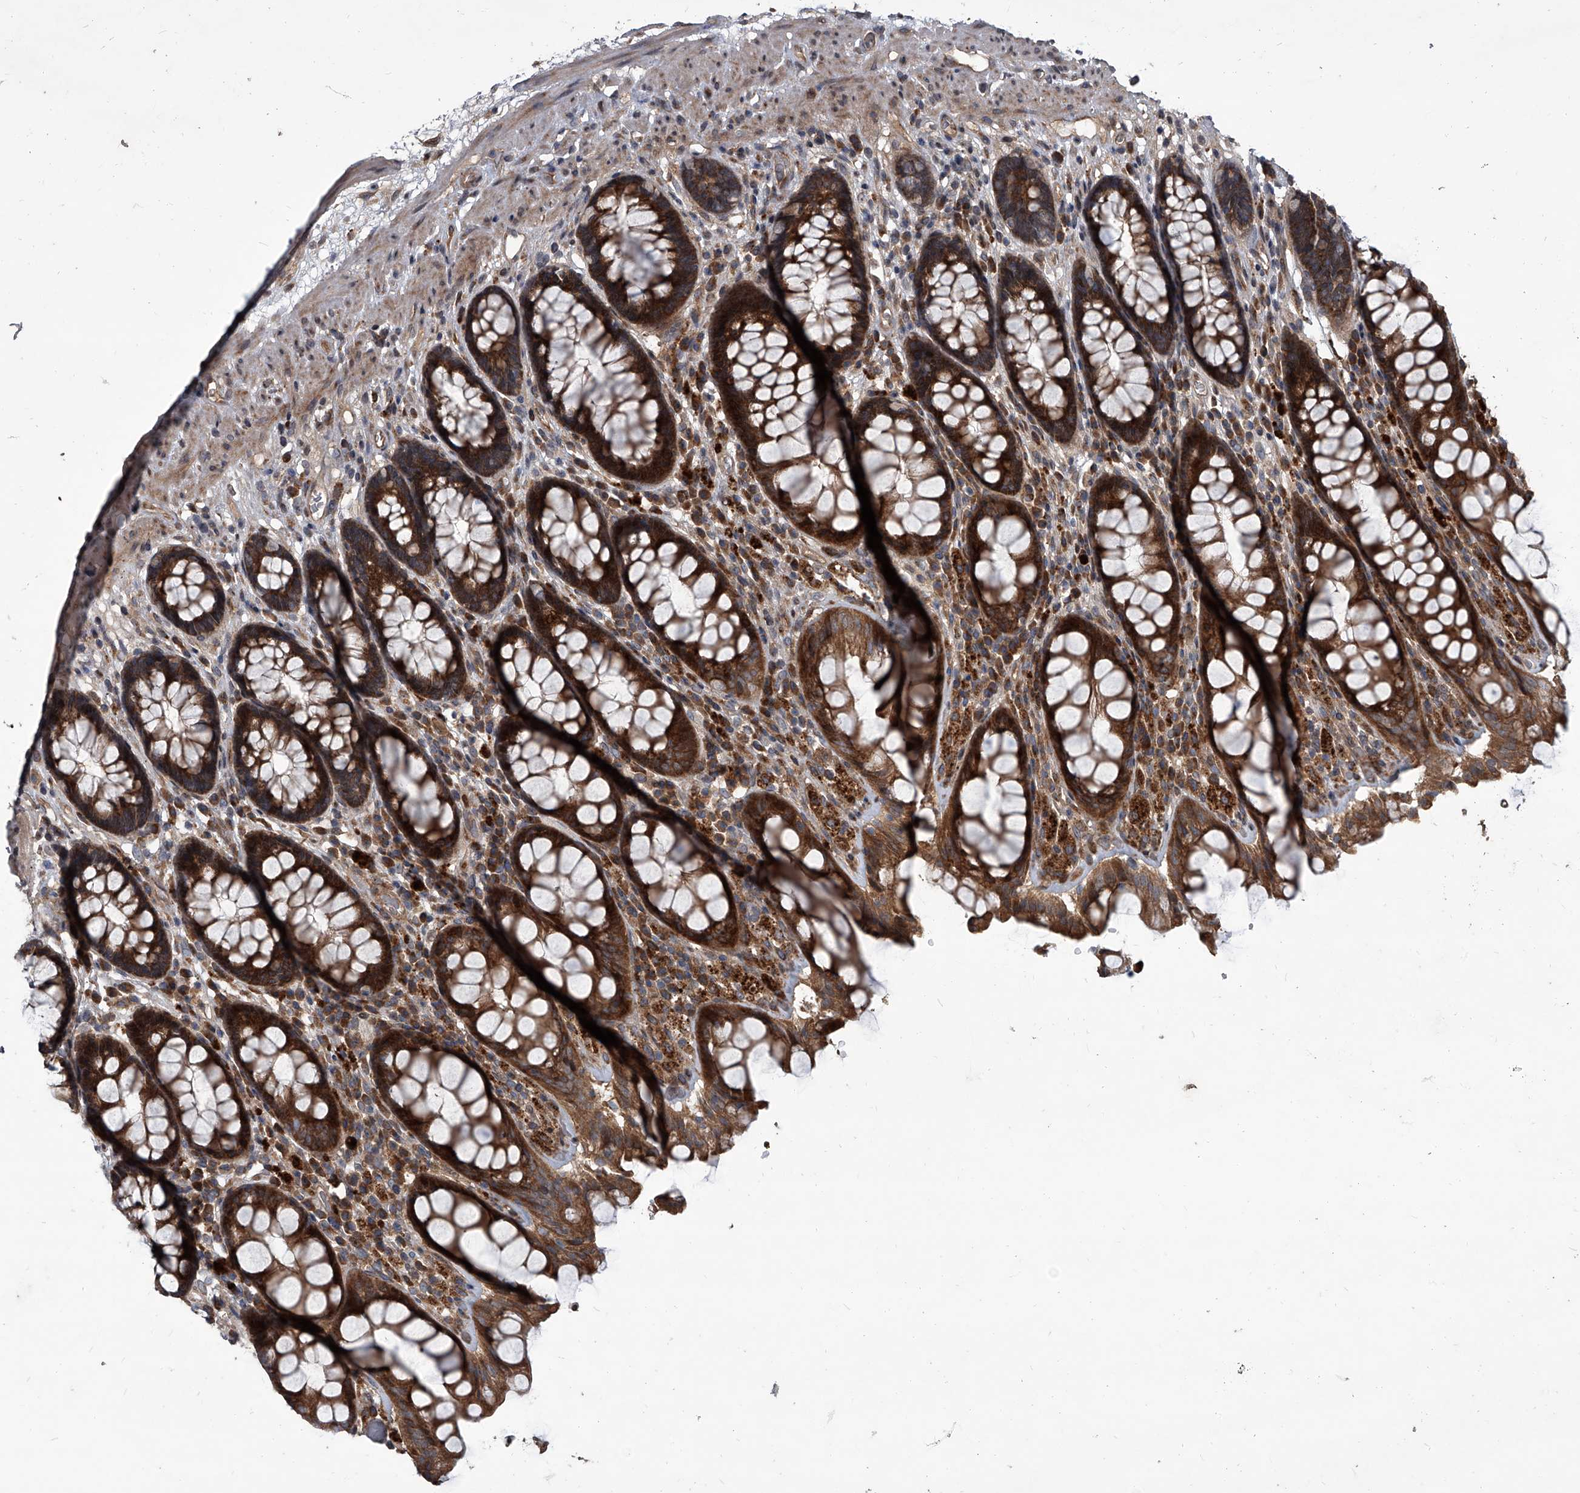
{"staining": {"intensity": "strong", "quantity": ">75%", "location": "cytoplasmic/membranous"}, "tissue": "rectum", "cell_type": "Glandular cells", "image_type": "normal", "snomed": [{"axis": "morphology", "description": "Normal tissue, NOS"}, {"axis": "topography", "description": "Rectum"}], "caption": "A micrograph of rectum stained for a protein shows strong cytoplasmic/membranous brown staining in glandular cells. Using DAB (3,3'-diaminobenzidine) (brown) and hematoxylin (blue) stains, captured at high magnification using brightfield microscopy.", "gene": "EVA1C", "patient": {"sex": "male", "age": 64}}